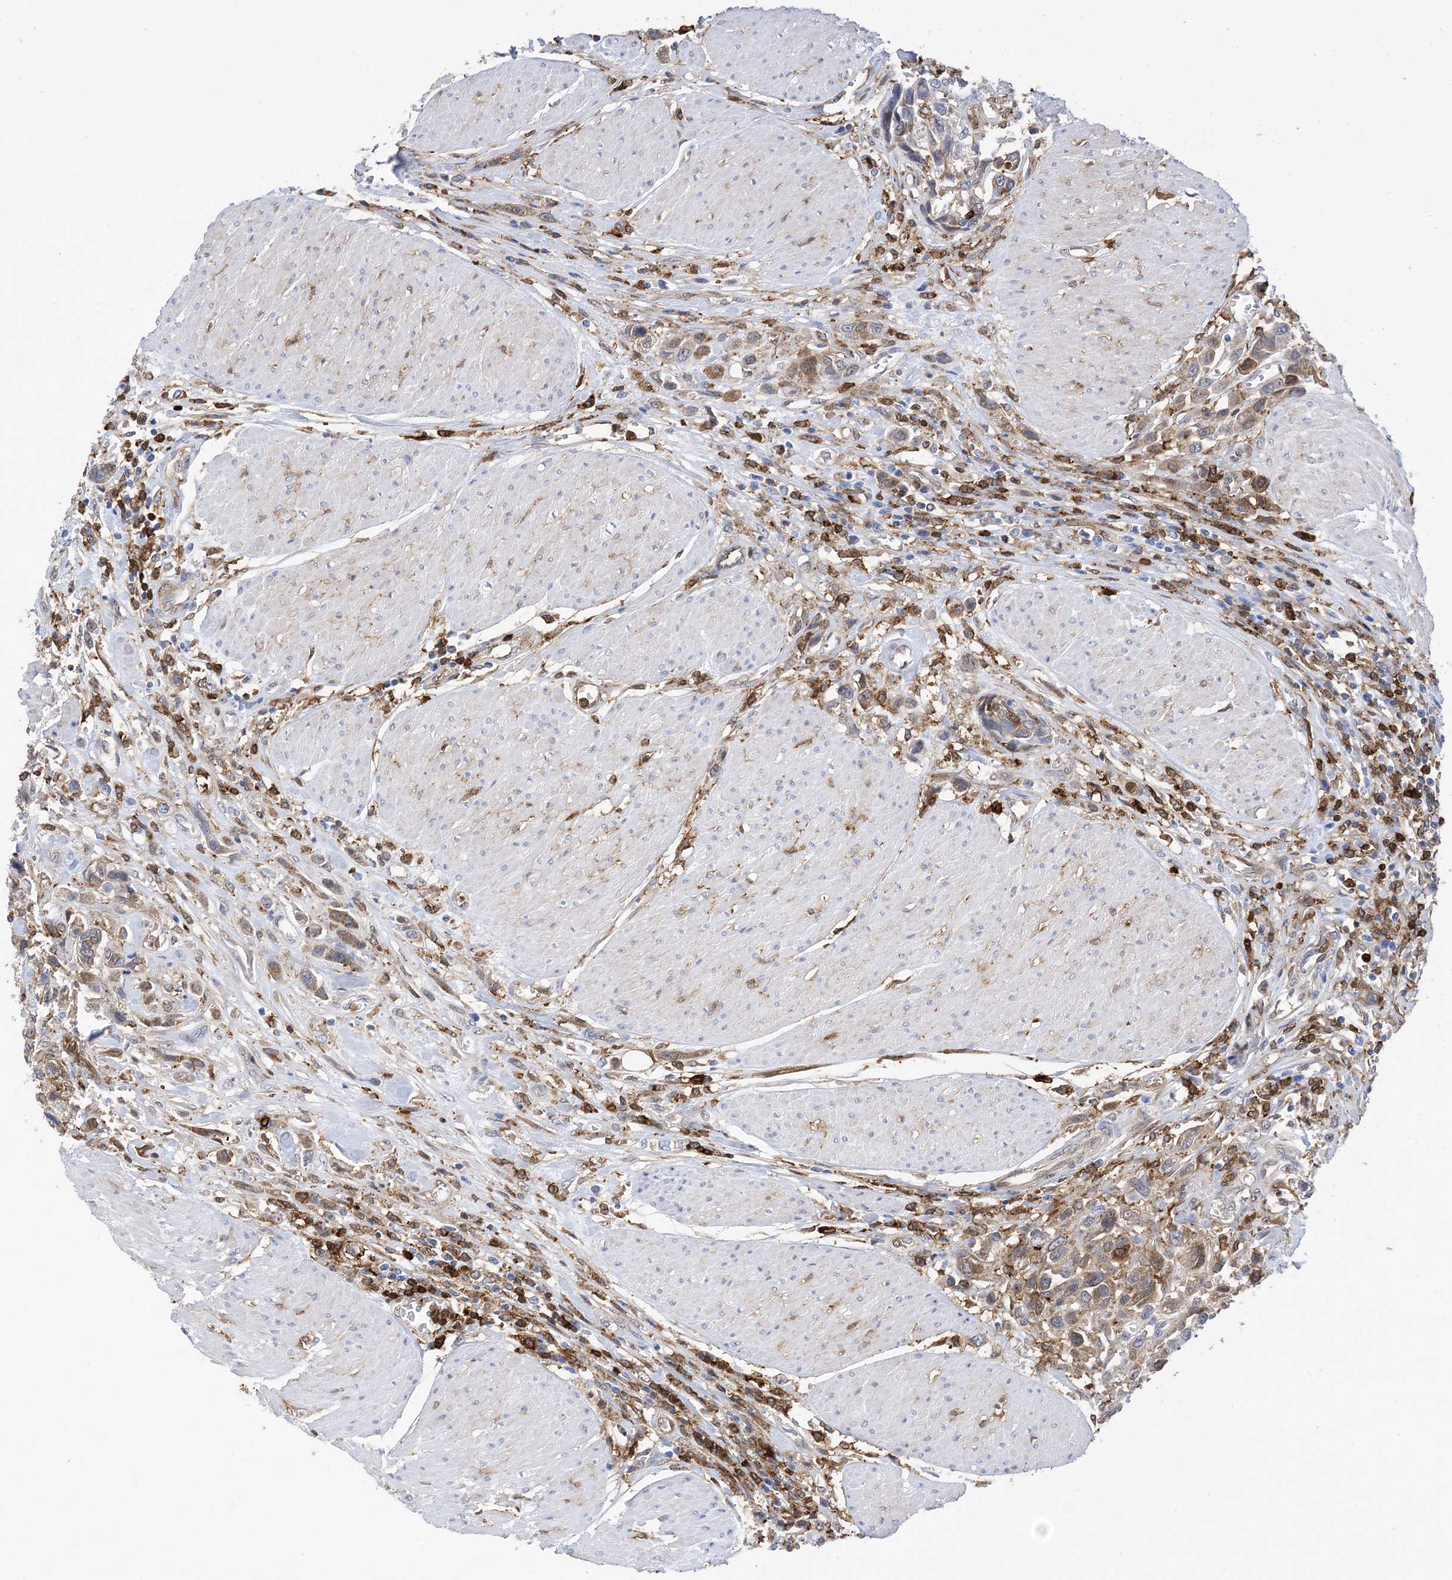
{"staining": {"intensity": "moderate", "quantity": "<25%", "location": "cytoplasmic/membranous"}, "tissue": "urothelial cancer", "cell_type": "Tumor cells", "image_type": "cancer", "snomed": [{"axis": "morphology", "description": "Urothelial carcinoma, High grade"}, {"axis": "topography", "description": "Urinary bladder"}], "caption": "A brown stain labels moderate cytoplasmic/membranous expression of a protein in urothelial carcinoma (high-grade) tumor cells. The staining was performed using DAB, with brown indicating positive protein expression. Nuclei are stained blue with hematoxylin.", "gene": "ANXA1", "patient": {"sex": "male", "age": 50}}